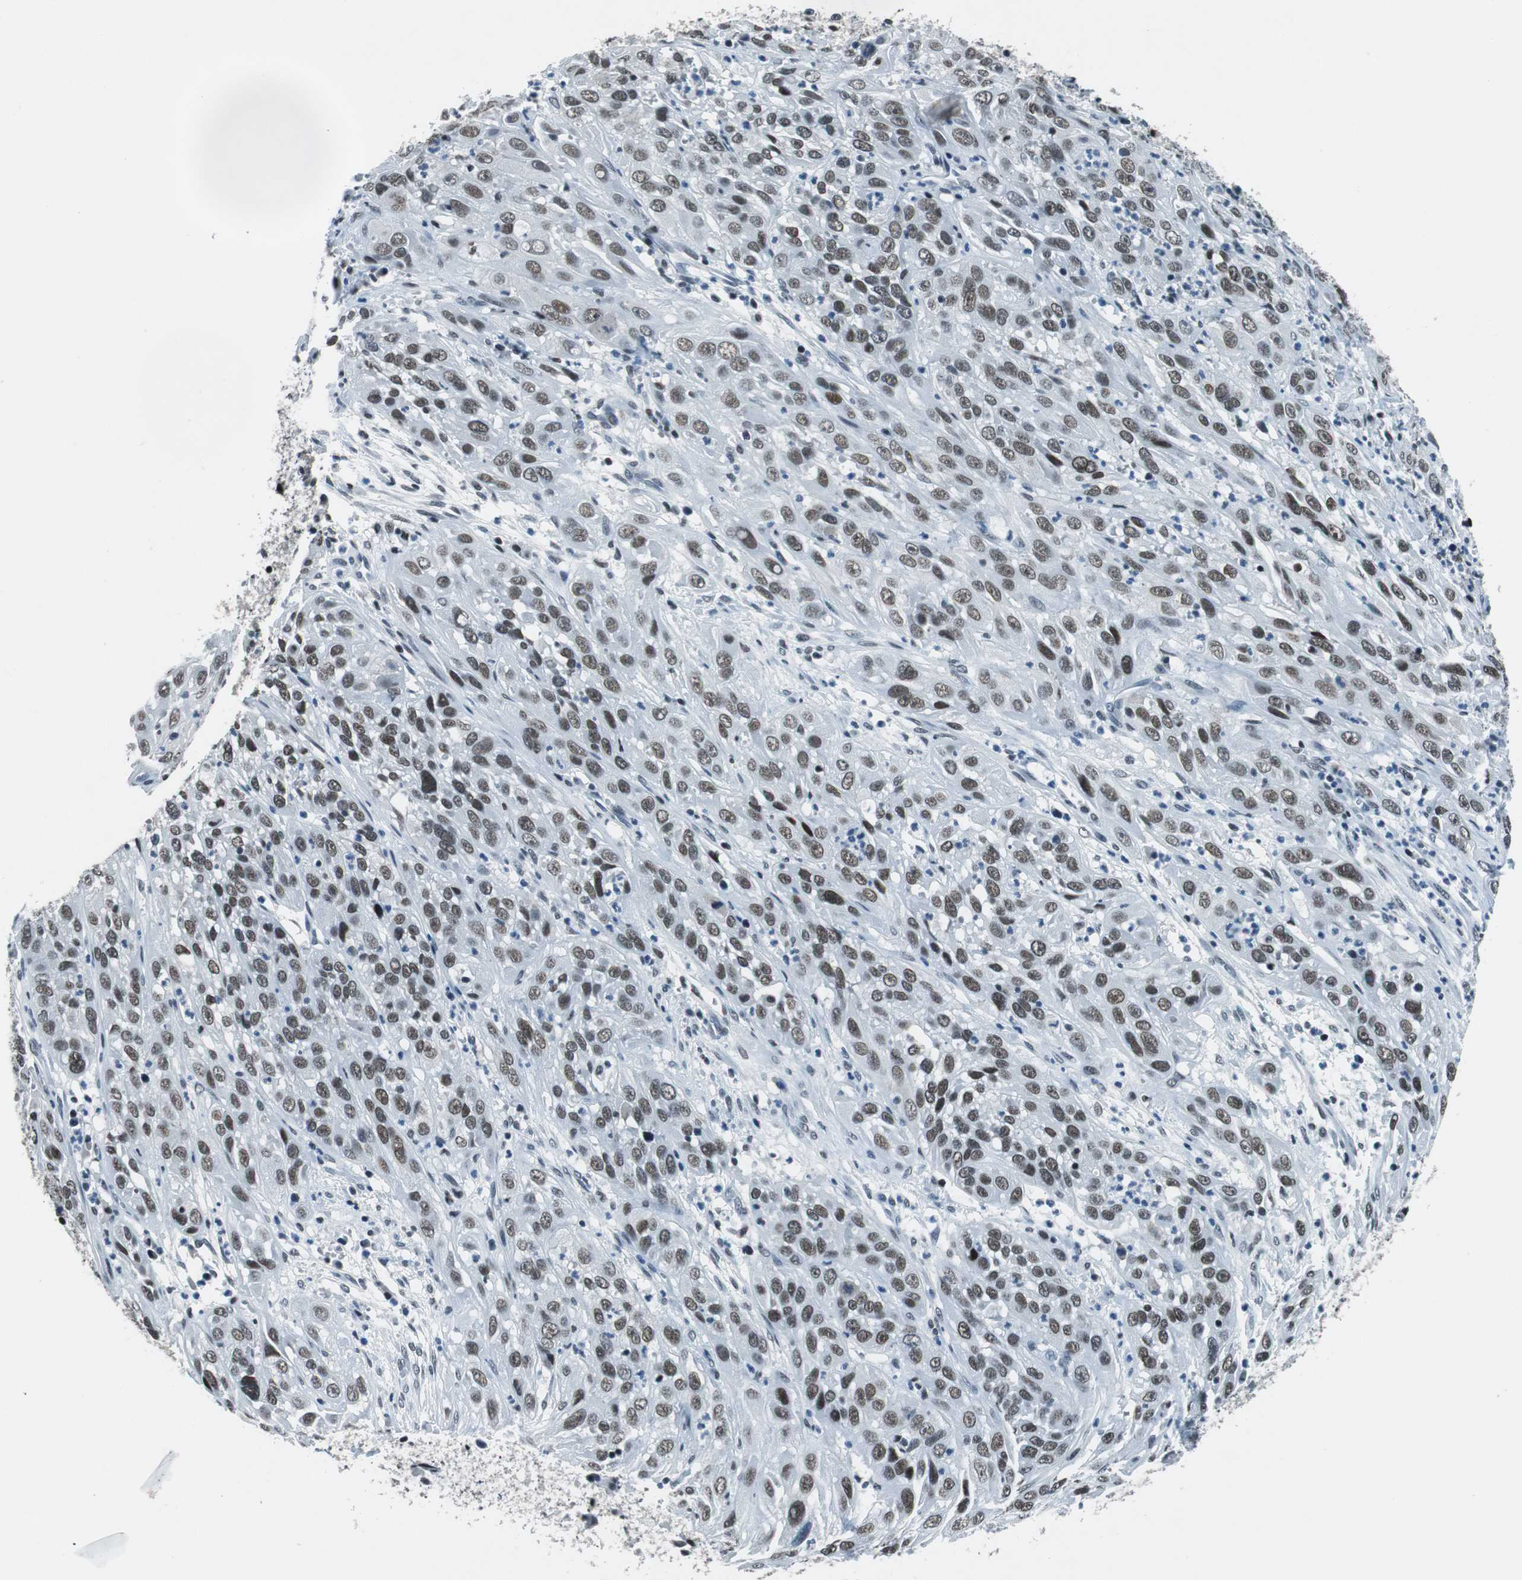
{"staining": {"intensity": "weak", "quantity": "25%-75%", "location": "nuclear"}, "tissue": "cervical cancer", "cell_type": "Tumor cells", "image_type": "cancer", "snomed": [{"axis": "morphology", "description": "Squamous cell carcinoma, NOS"}, {"axis": "topography", "description": "Cervix"}], "caption": "Tumor cells exhibit weak nuclear staining in about 25%-75% of cells in cervical cancer (squamous cell carcinoma).", "gene": "HDAC3", "patient": {"sex": "female", "age": 32}}